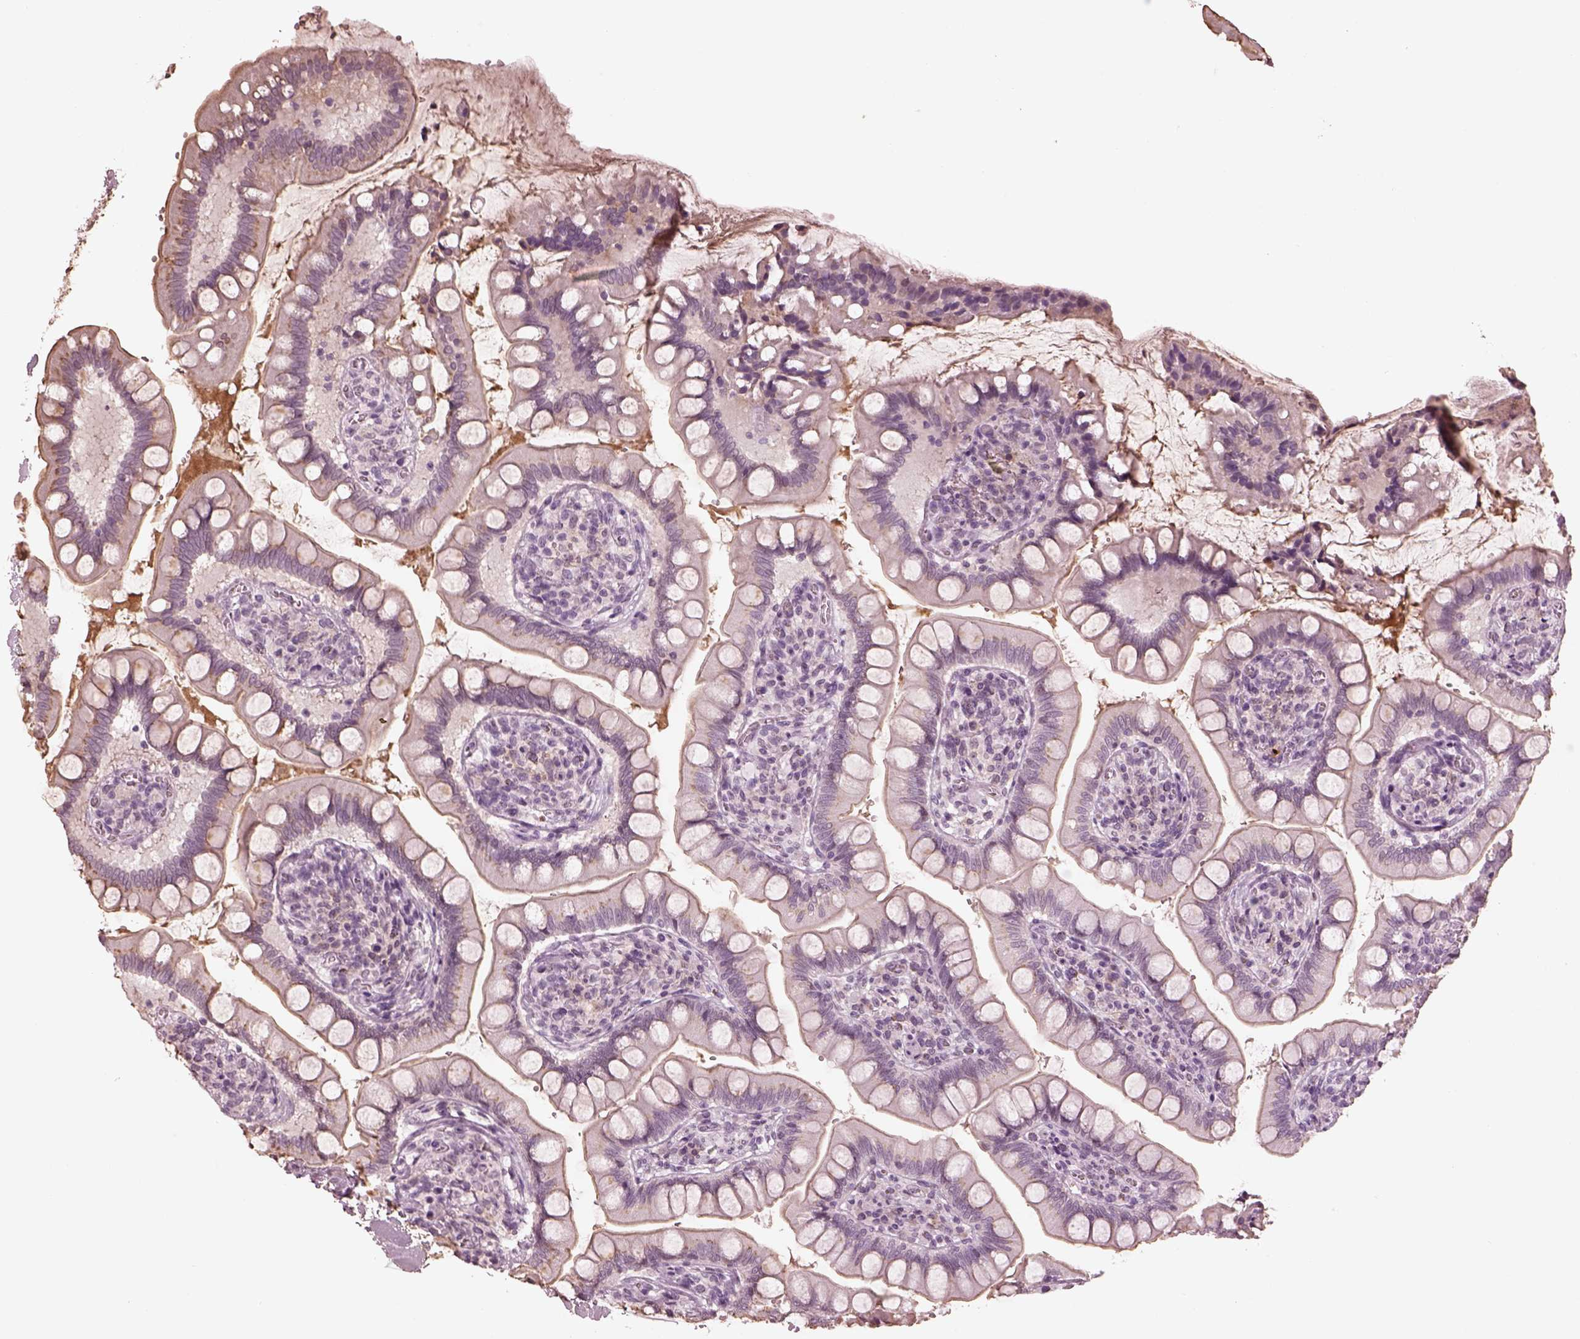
{"staining": {"intensity": "negative", "quantity": "none", "location": "none"}, "tissue": "small intestine", "cell_type": "Glandular cells", "image_type": "normal", "snomed": [{"axis": "morphology", "description": "Normal tissue, NOS"}, {"axis": "topography", "description": "Small intestine"}], "caption": "Glandular cells are negative for protein expression in benign human small intestine. The staining was performed using DAB (3,3'-diaminobenzidine) to visualize the protein expression in brown, while the nuclei were stained in blue with hematoxylin (Magnification: 20x).", "gene": "KCNA2", "patient": {"sex": "female", "age": 56}}